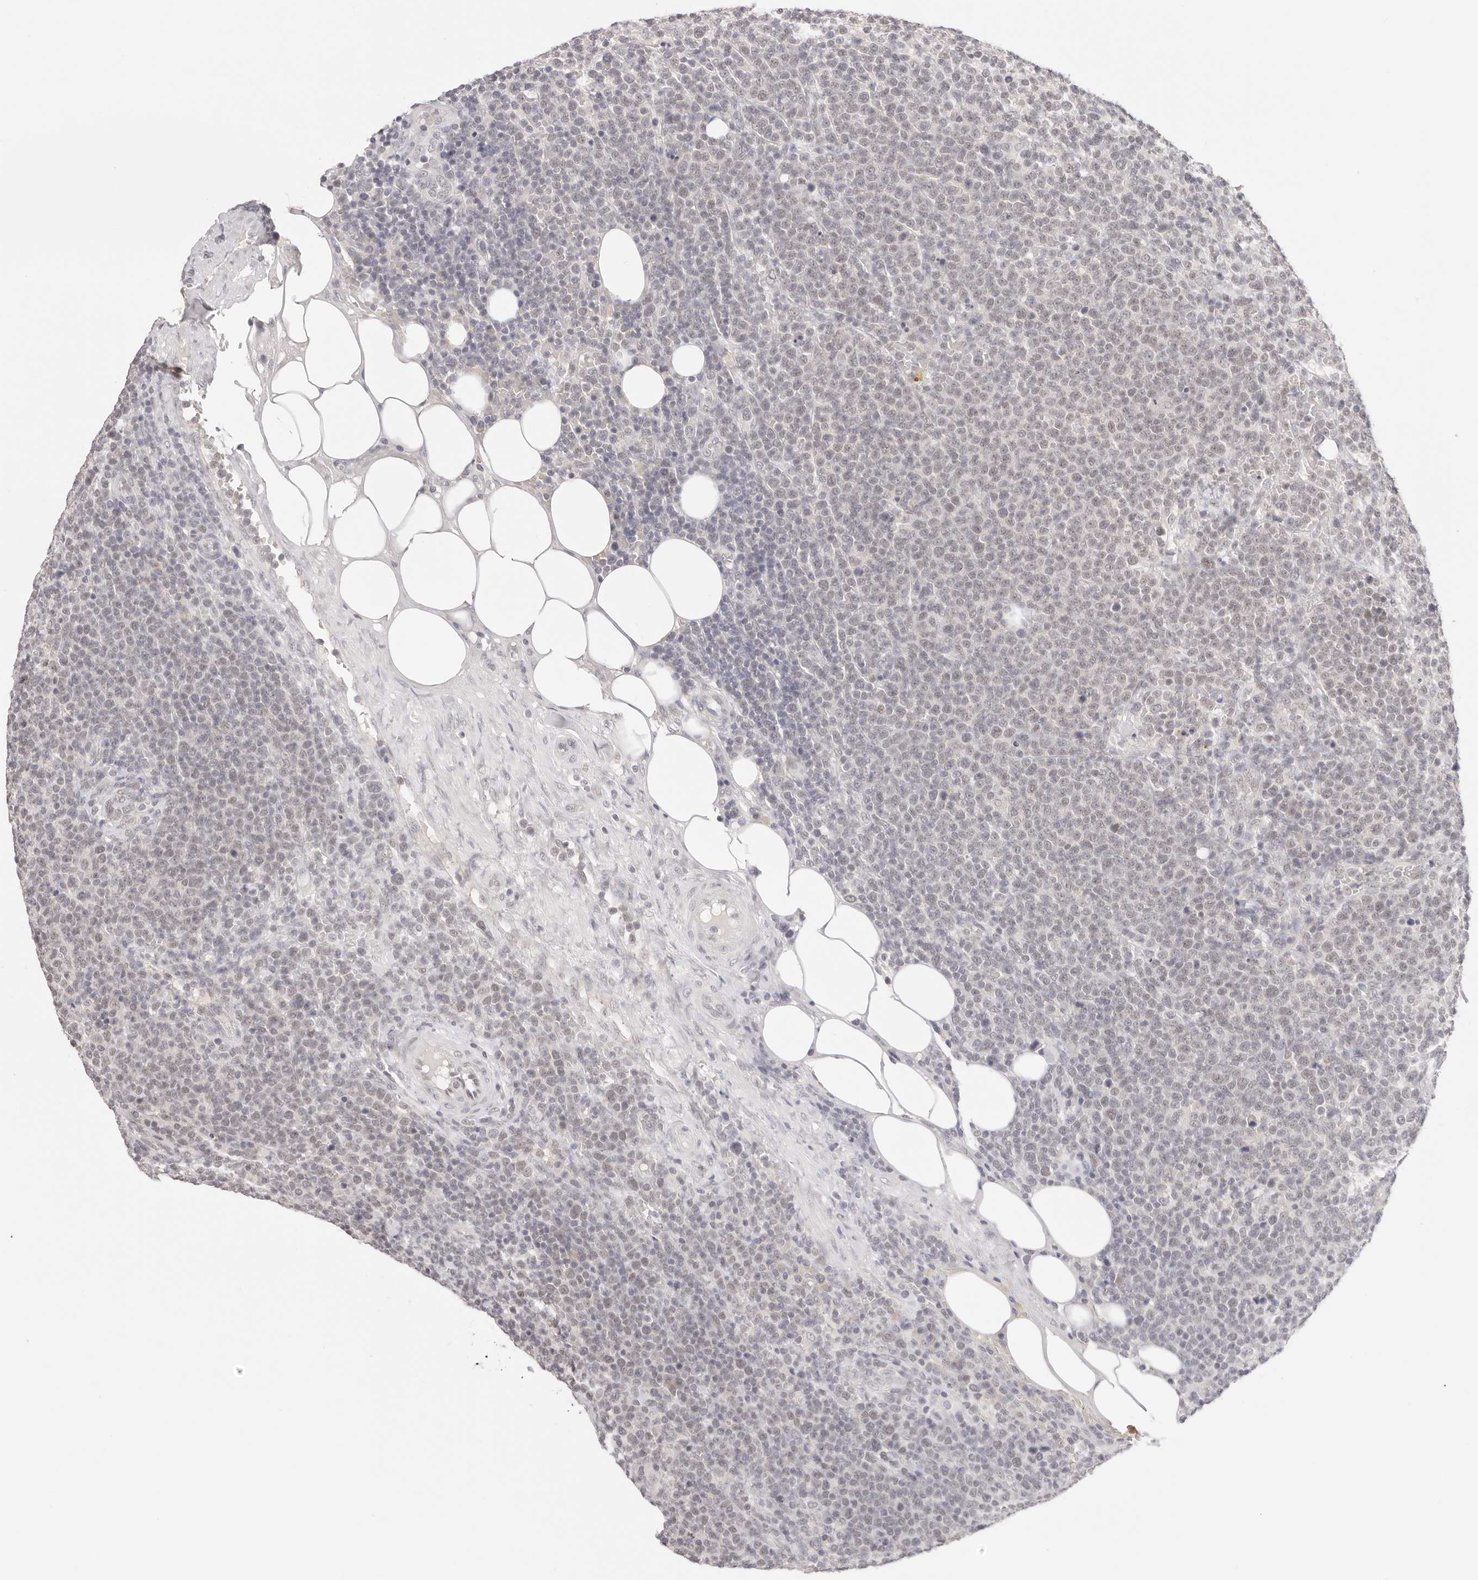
{"staining": {"intensity": "weak", "quantity": "25%-75%", "location": "nuclear"}, "tissue": "lymphoma", "cell_type": "Tumor cells", "image_type": "cancer", "snomed": [{"axis": "morphology", "description": "Malignant lymphoma, non-Hodgkin's type, High grade"}, {"axis": "topography", "description": "Lymph node"}], "caption": "This histopathology image demonstrates IHC staining of malignant lymphoma, non-Hodgkin's type (high-grade), with low weak nuclear staining in approximately 25%-75% of tumor cells.", "gene": "RFC3", "patient": {"sex": "male", "age": 61}}